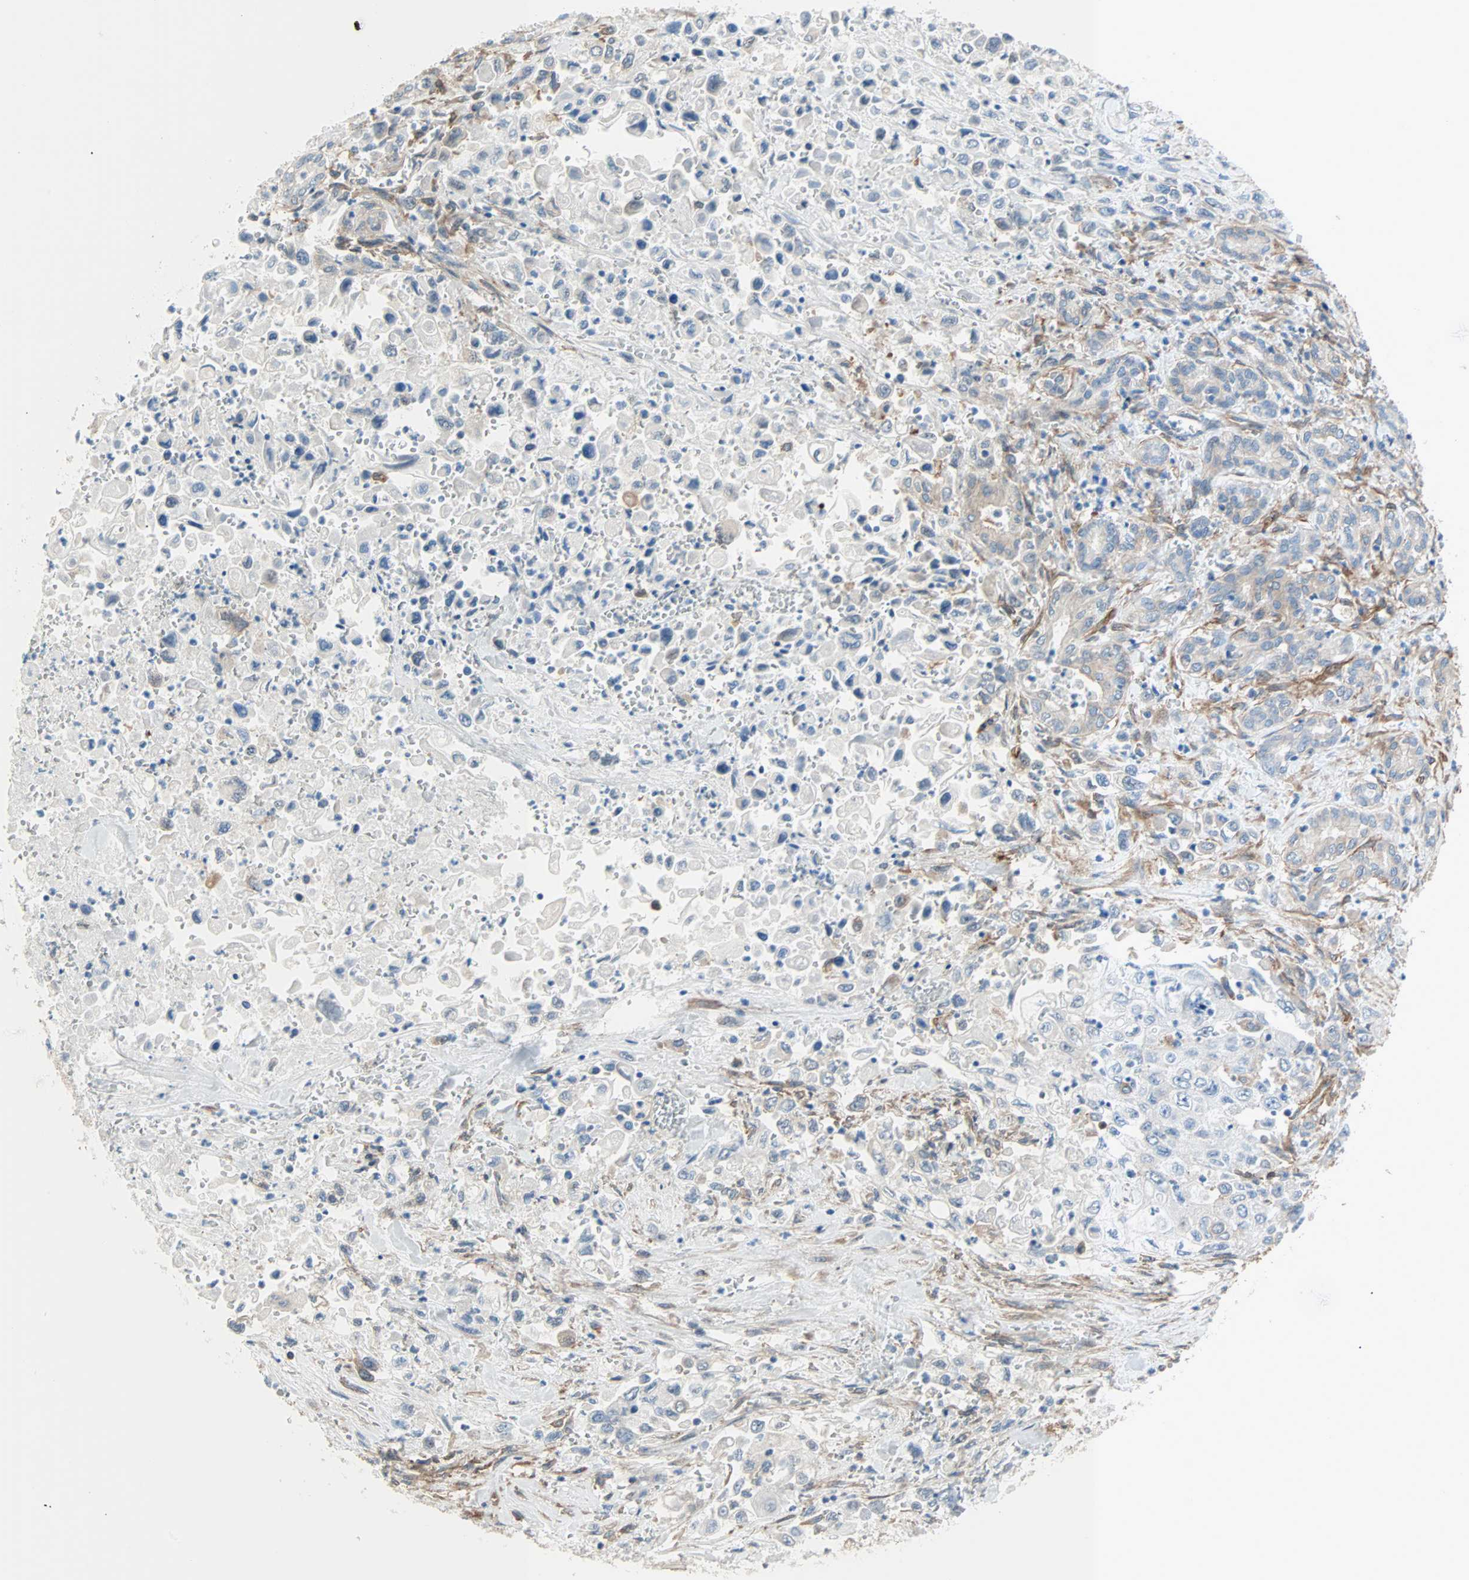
{"staining": {"intensity": "weak", "quantity": "<25%", "location": "cytoplasmic/membranous"}, "tissue": "pancreatic cancer", "cell_type": "Tumor cells", "image_type": "cancer", "snomed": [{"axis": "morphology", "description": "Adenocarcinoma, NOS"}, {"axis": "topography", "description": "Pancreas"}], "caption": "Immunohistochemical staining of pancreatic adenocarcinoma exhibits no significant positivity in tumor cells.", "gene": "EPB41L2", "patient": {"sex": "male", "age": 70}}